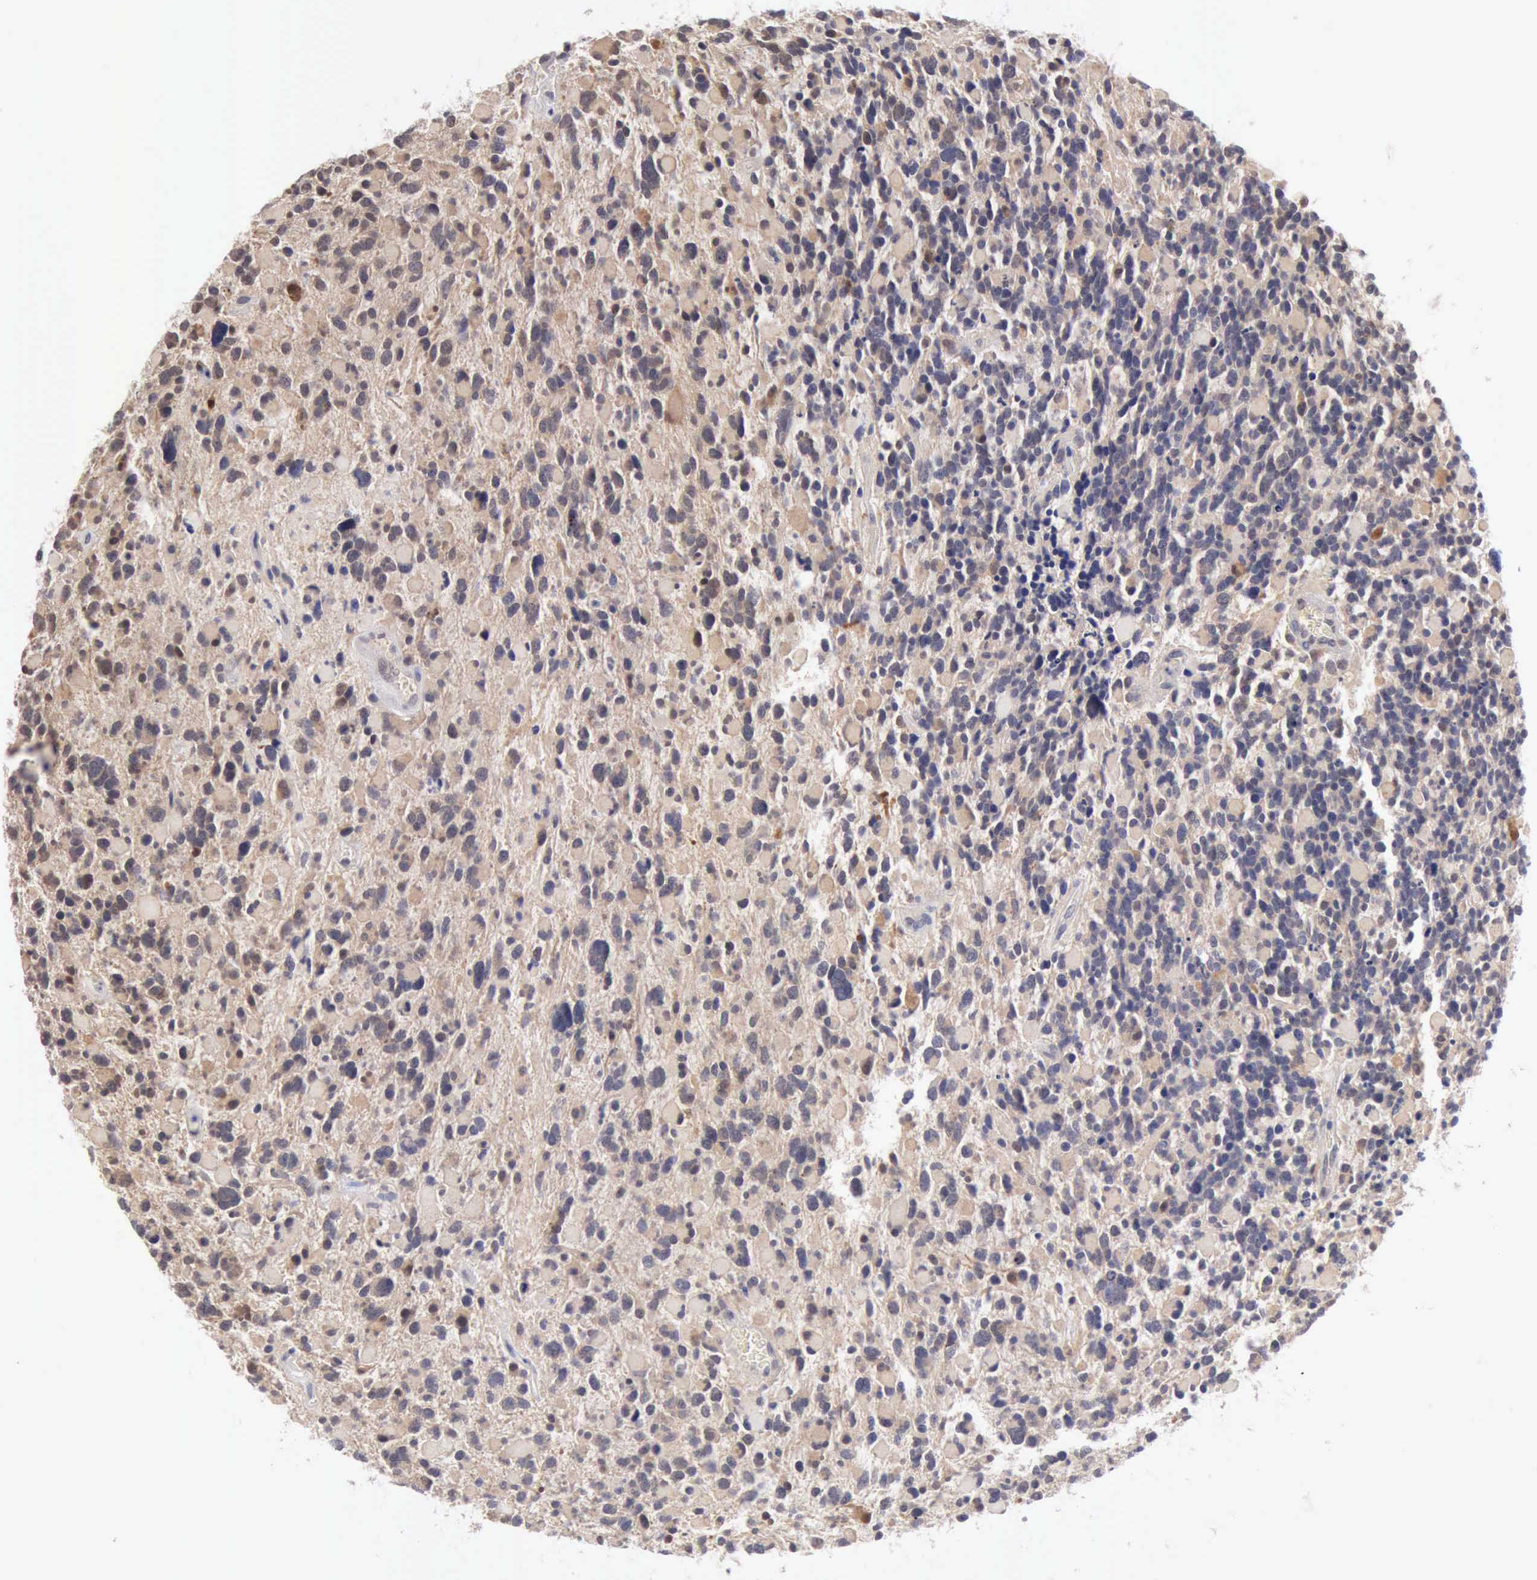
{"staining": {"intensity": "weak", "quantity": "25%-75%", "location": "cytoplasmic/membranous"}, "tissue": "glioma", "cell_type": "Tumor cells", "image_type": "cancer", "snomed": [{"axis": "morphology", "description": "Glioma, malignant, High grade"}, {"axis": "topography", "description": "Brain"}], "caption": "Malignant glioma (high-grade) was stained to show a protein in brown. There is low levels of weak cytoplasmic/membranous staining in approximately 25%-75% of tumor cells. The staining is performed using DAB brown chromogen to label protein expression. The nuclei are counter-stained blue using hematoxylin.", "gene": "PTGR2", "patient": {"sex": "female", "age": 37}}